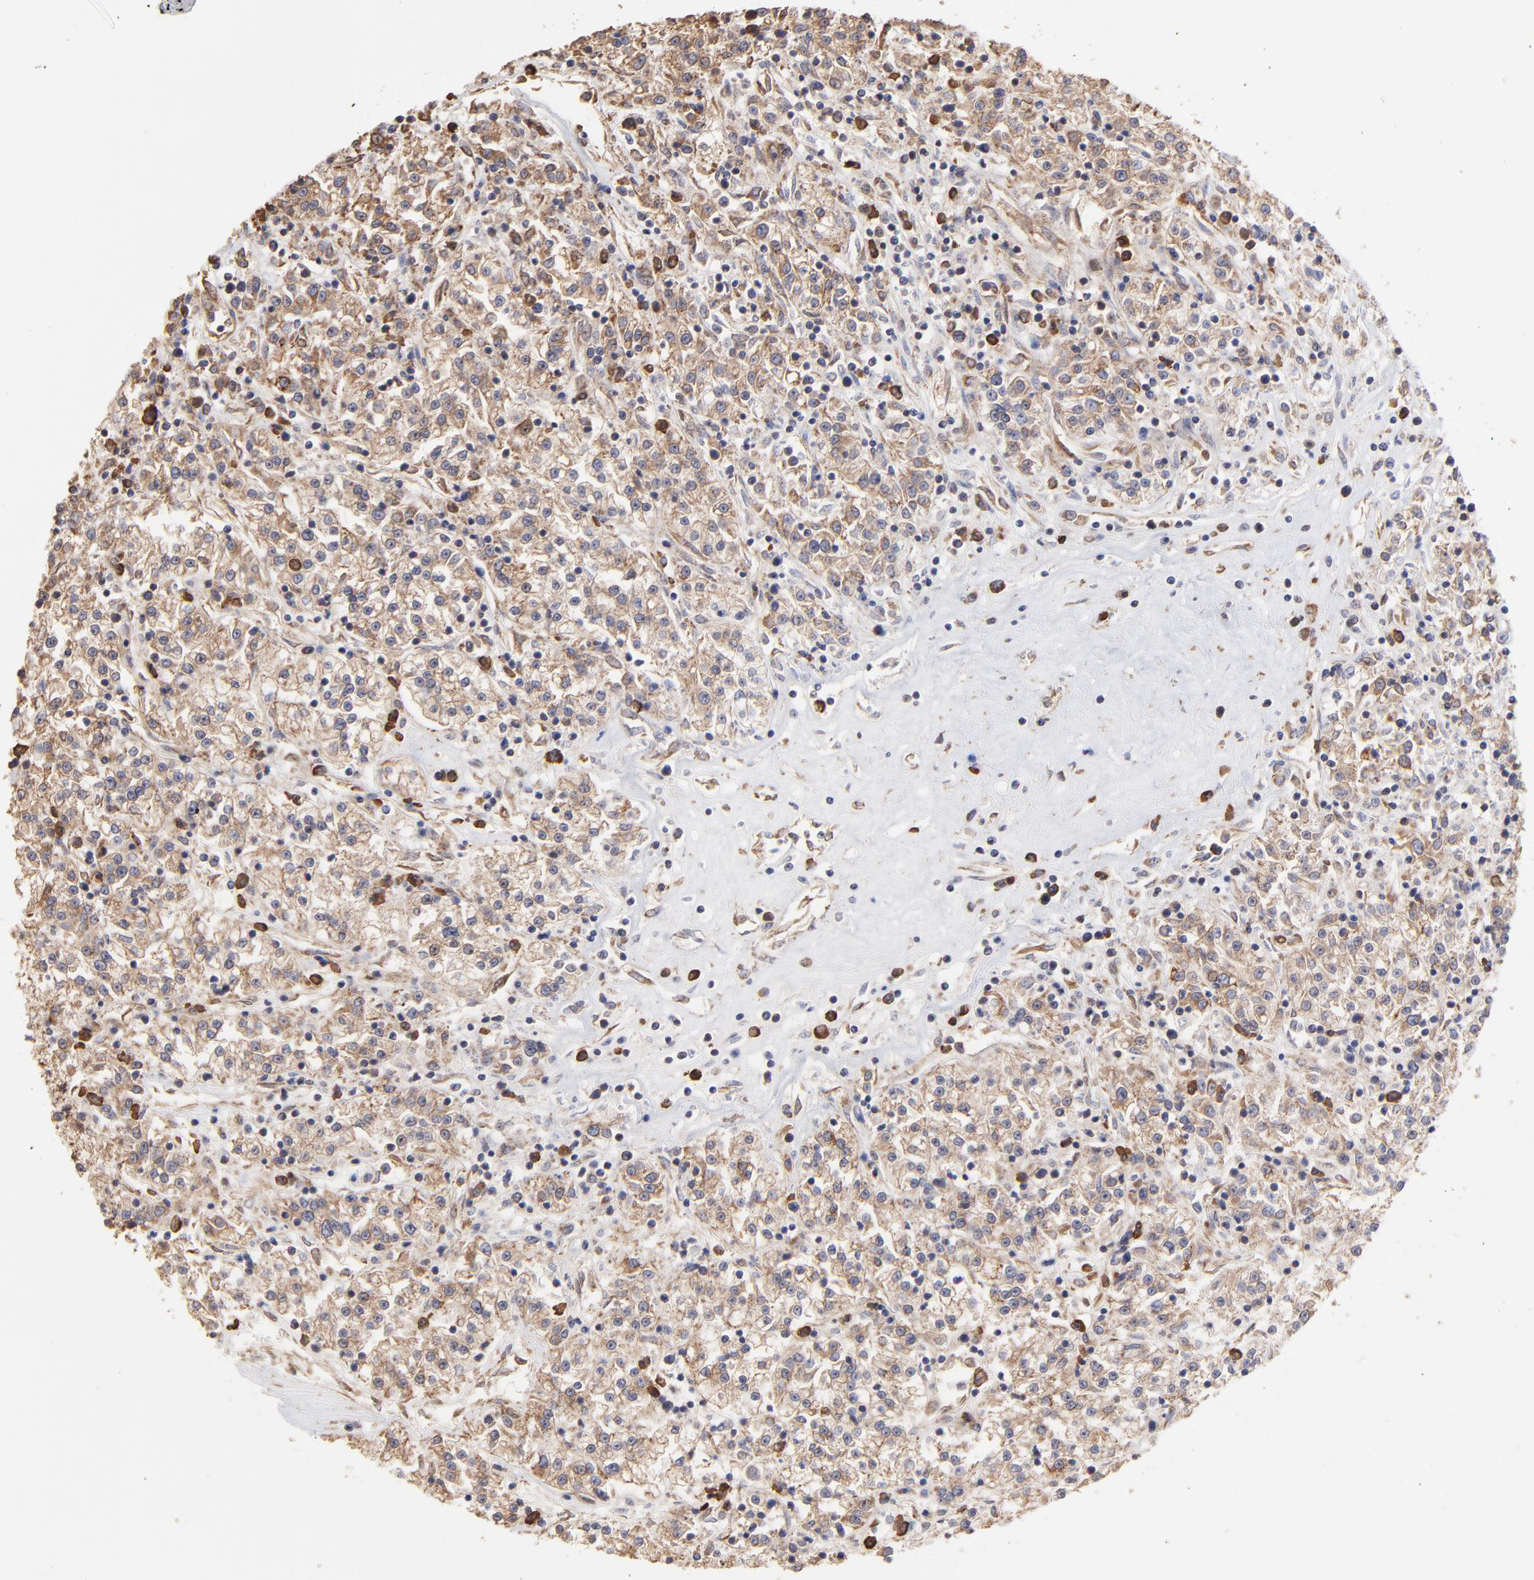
{"staining": {"intensity": "moderate", "quantity": ">75%", "location": "cytoplasmic/membranous"}, "tissue": "renal cancer", "cell_type": "Tumor cells", "image_type": "cancer", "snomed": [{"axis": "morphology", "description": "Adenocarcinoma, NOS"}, {"axis": "topography", "description": "Kidney"}], "caption": "This photomicrograph displays renal cancer stained with IHC to label a protein in brown. The cytoplasmic/membranous of tumor cells show moderate positivity for the protein. Nuclei are counter-stained blue.", "gene": "PFKM", "patient": {"sex": "female", "age": 76}}